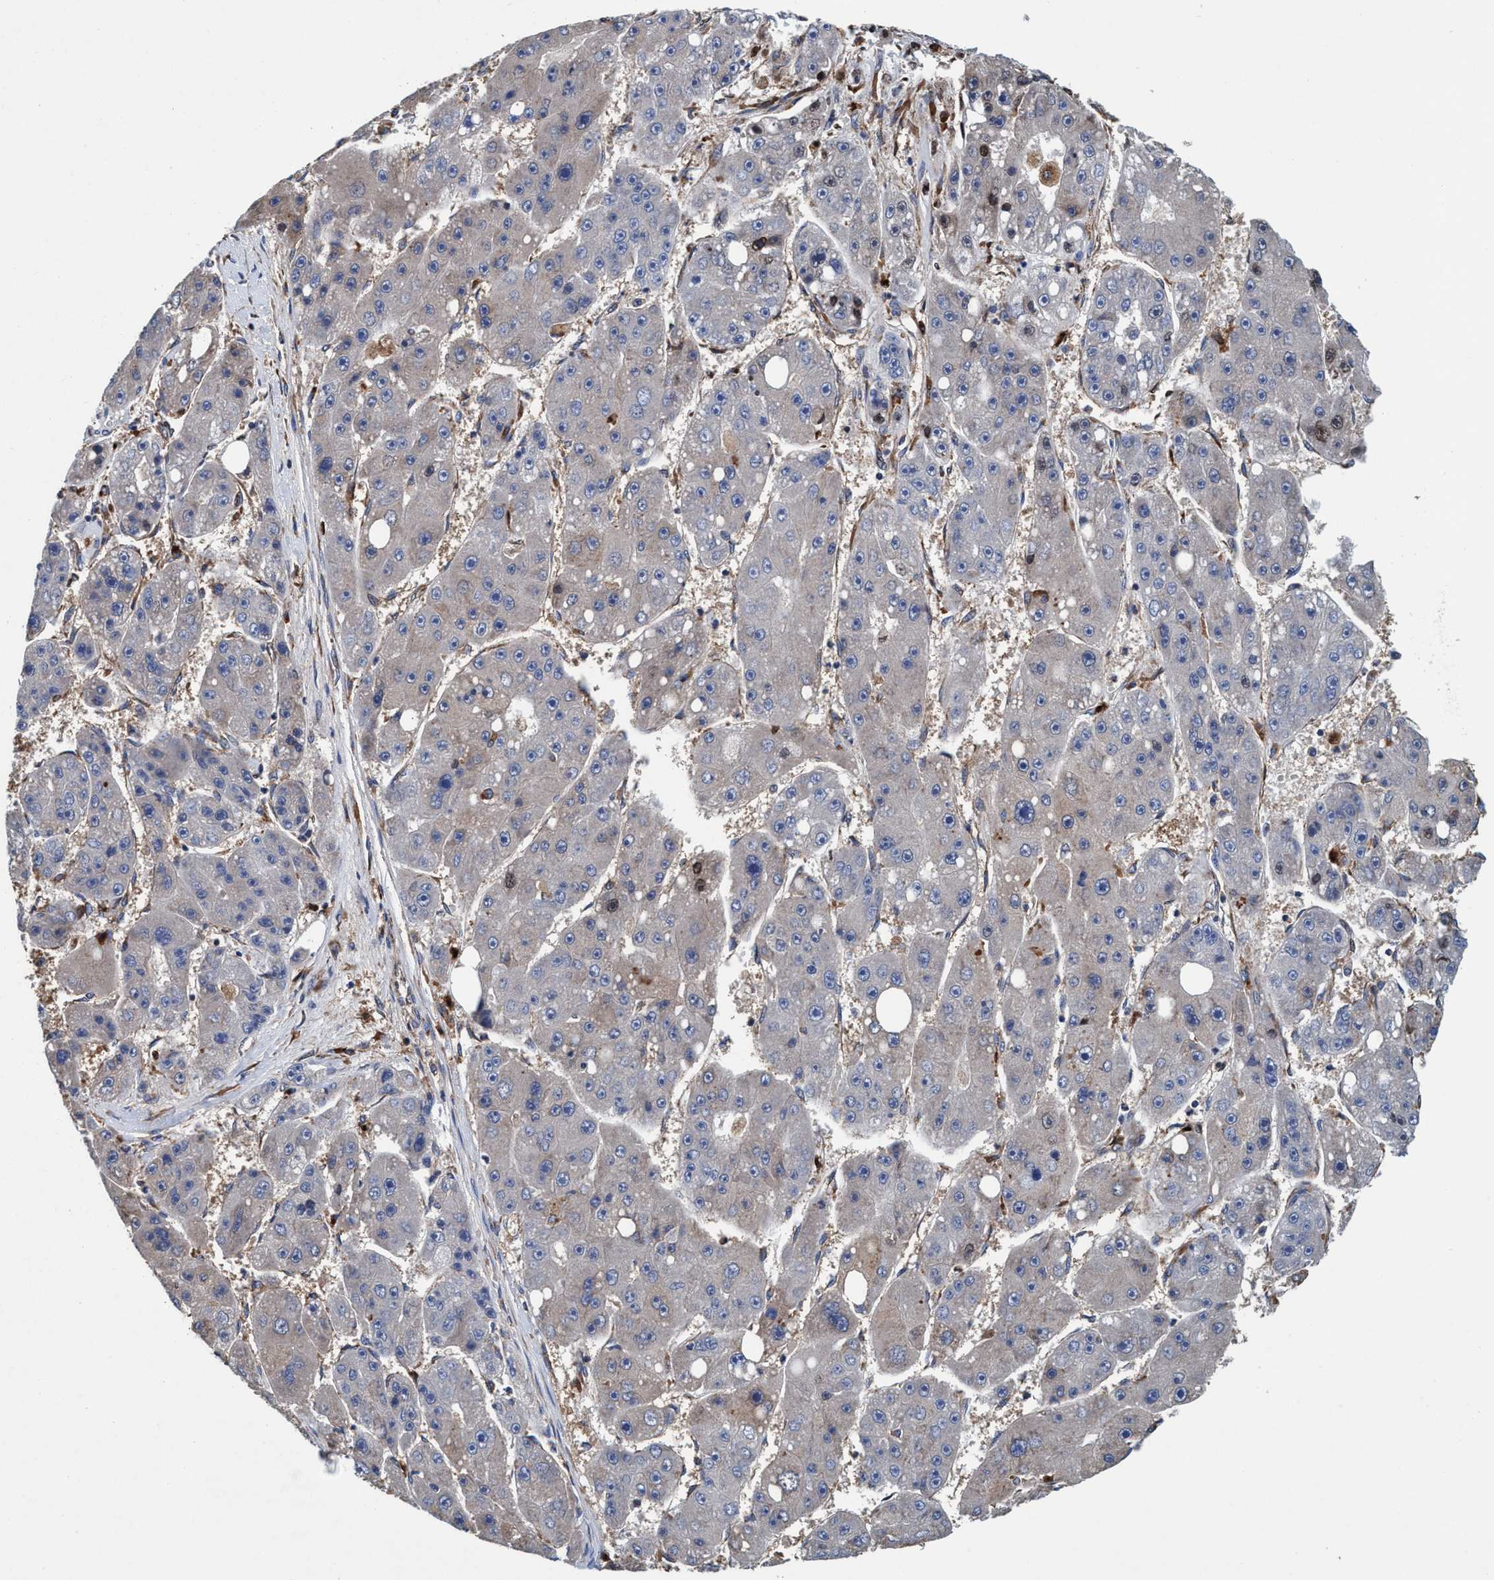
{"staining": {"intensity": "moderate", "quantity": "<25%", "location": "nuclear"}, "tissue": "liver cancer", "cell_type": "Tumor cells", "image_type": "cancer", "snomed": [{"axis": "morphology", "description": "Carcinoma, Hepatocellular, NOS"}, {"axis": "topography", "description": "Liver"}], "caption": "Human liver cancer stained for a protein (brown) demonstrates moderate nuclear positive staining in approximately <25% of tumor cells.", "gene": "ENDOG", "patient": {"sex": "female", "age": 61}}